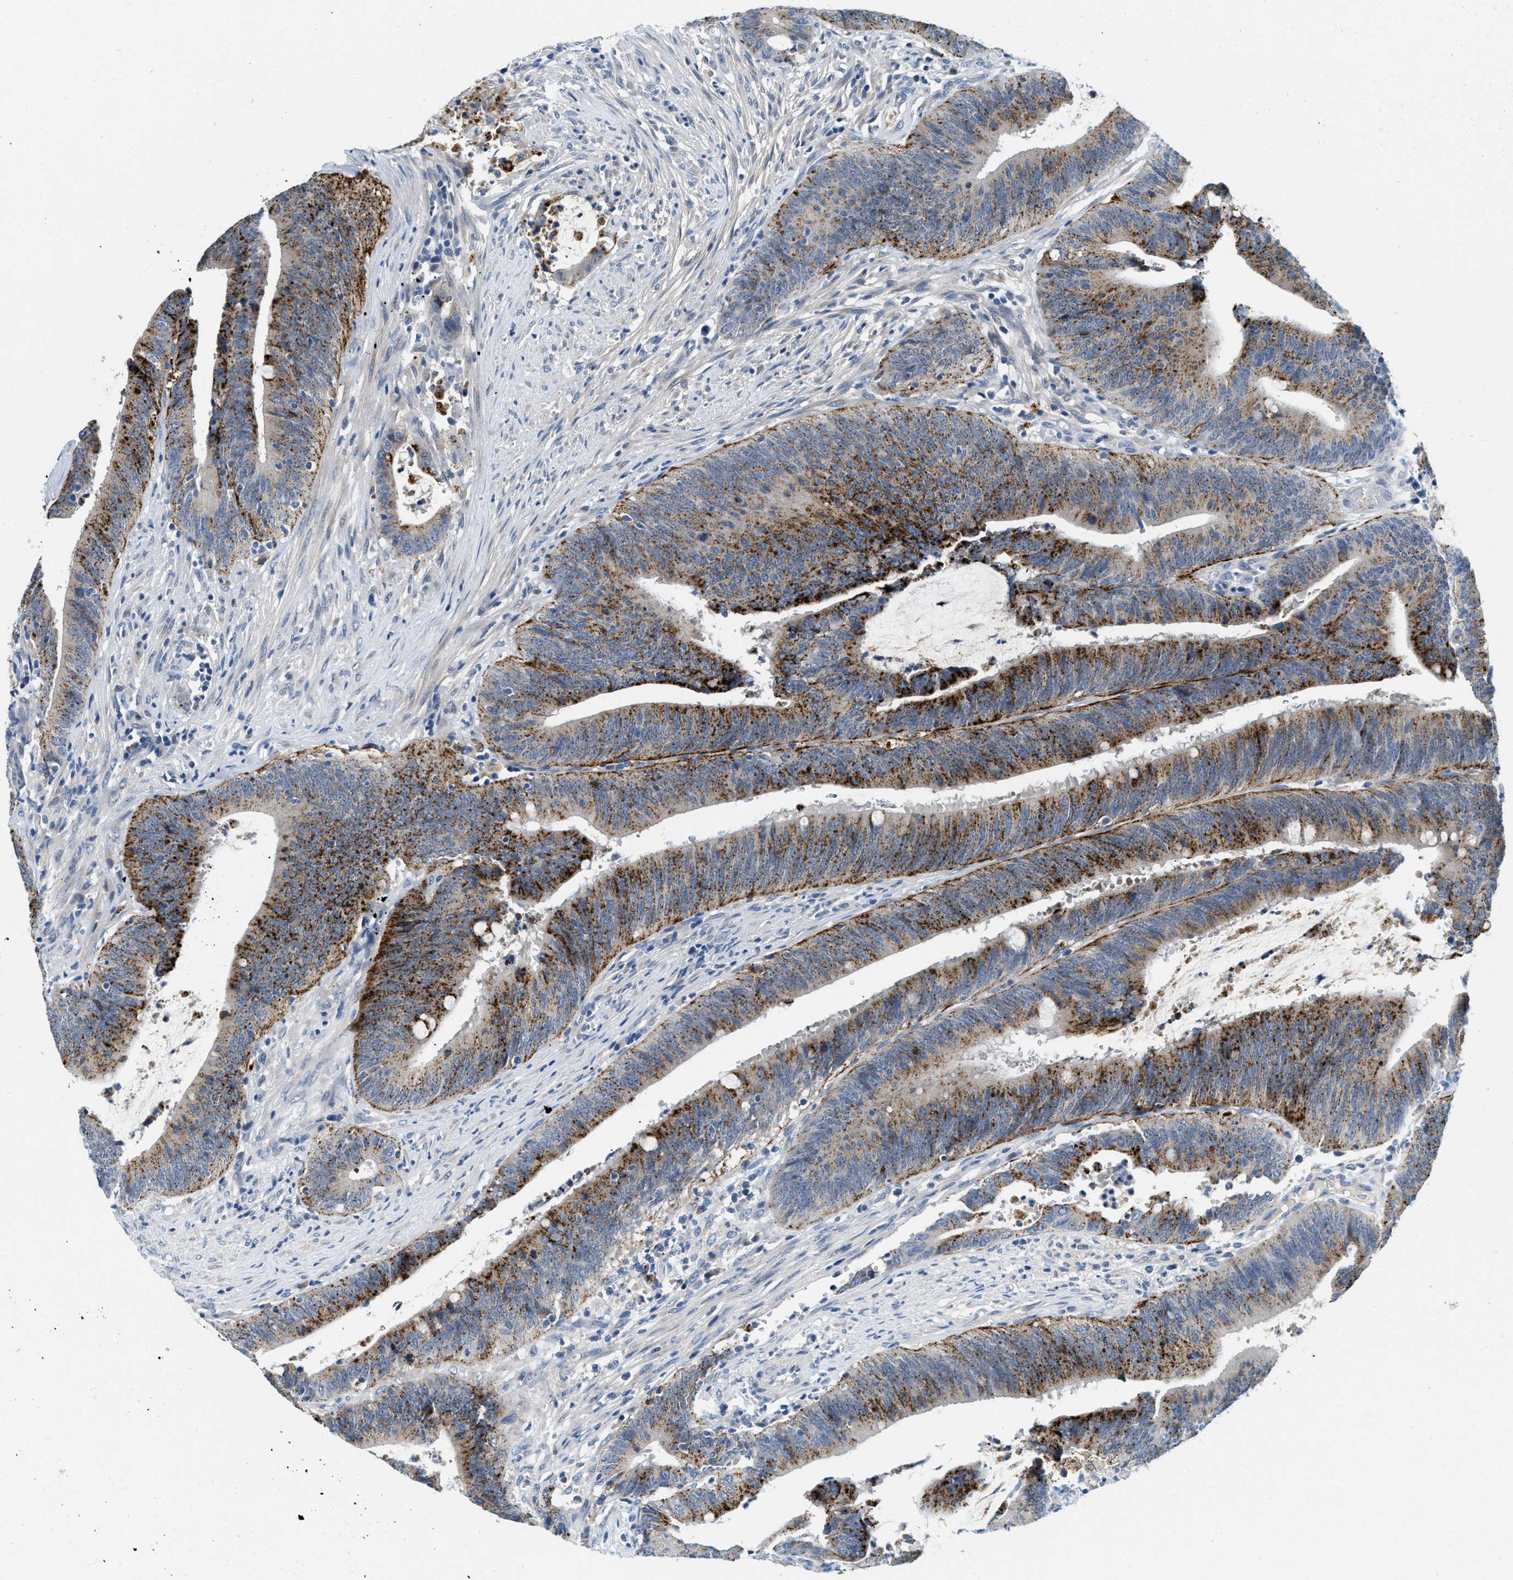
{"staining": {"intensity": "strong", "quantity": "25%-75%", "location": "cytoplasmic/membranous"}, "tissue": "colorectal cancer", "cell_type": "Tumor cells", "image_type": "cancer", "snomed": [{"axis": "morphology", "description": "Normal tissue, NOS"}, {"axis": "morphology", "description": "Adenocarcinoma, NOS"}, {"axis": "topography", "description": "Rectum"}], "caption": "Brown immunohistochemical staining in colorectal adenocarcinoma displays strong cytoplasmic/membranous staining in about 25%-75% of tumor cells.", "gene": "TSPAN3", "patient": {"sex": "female", "age": 66}}